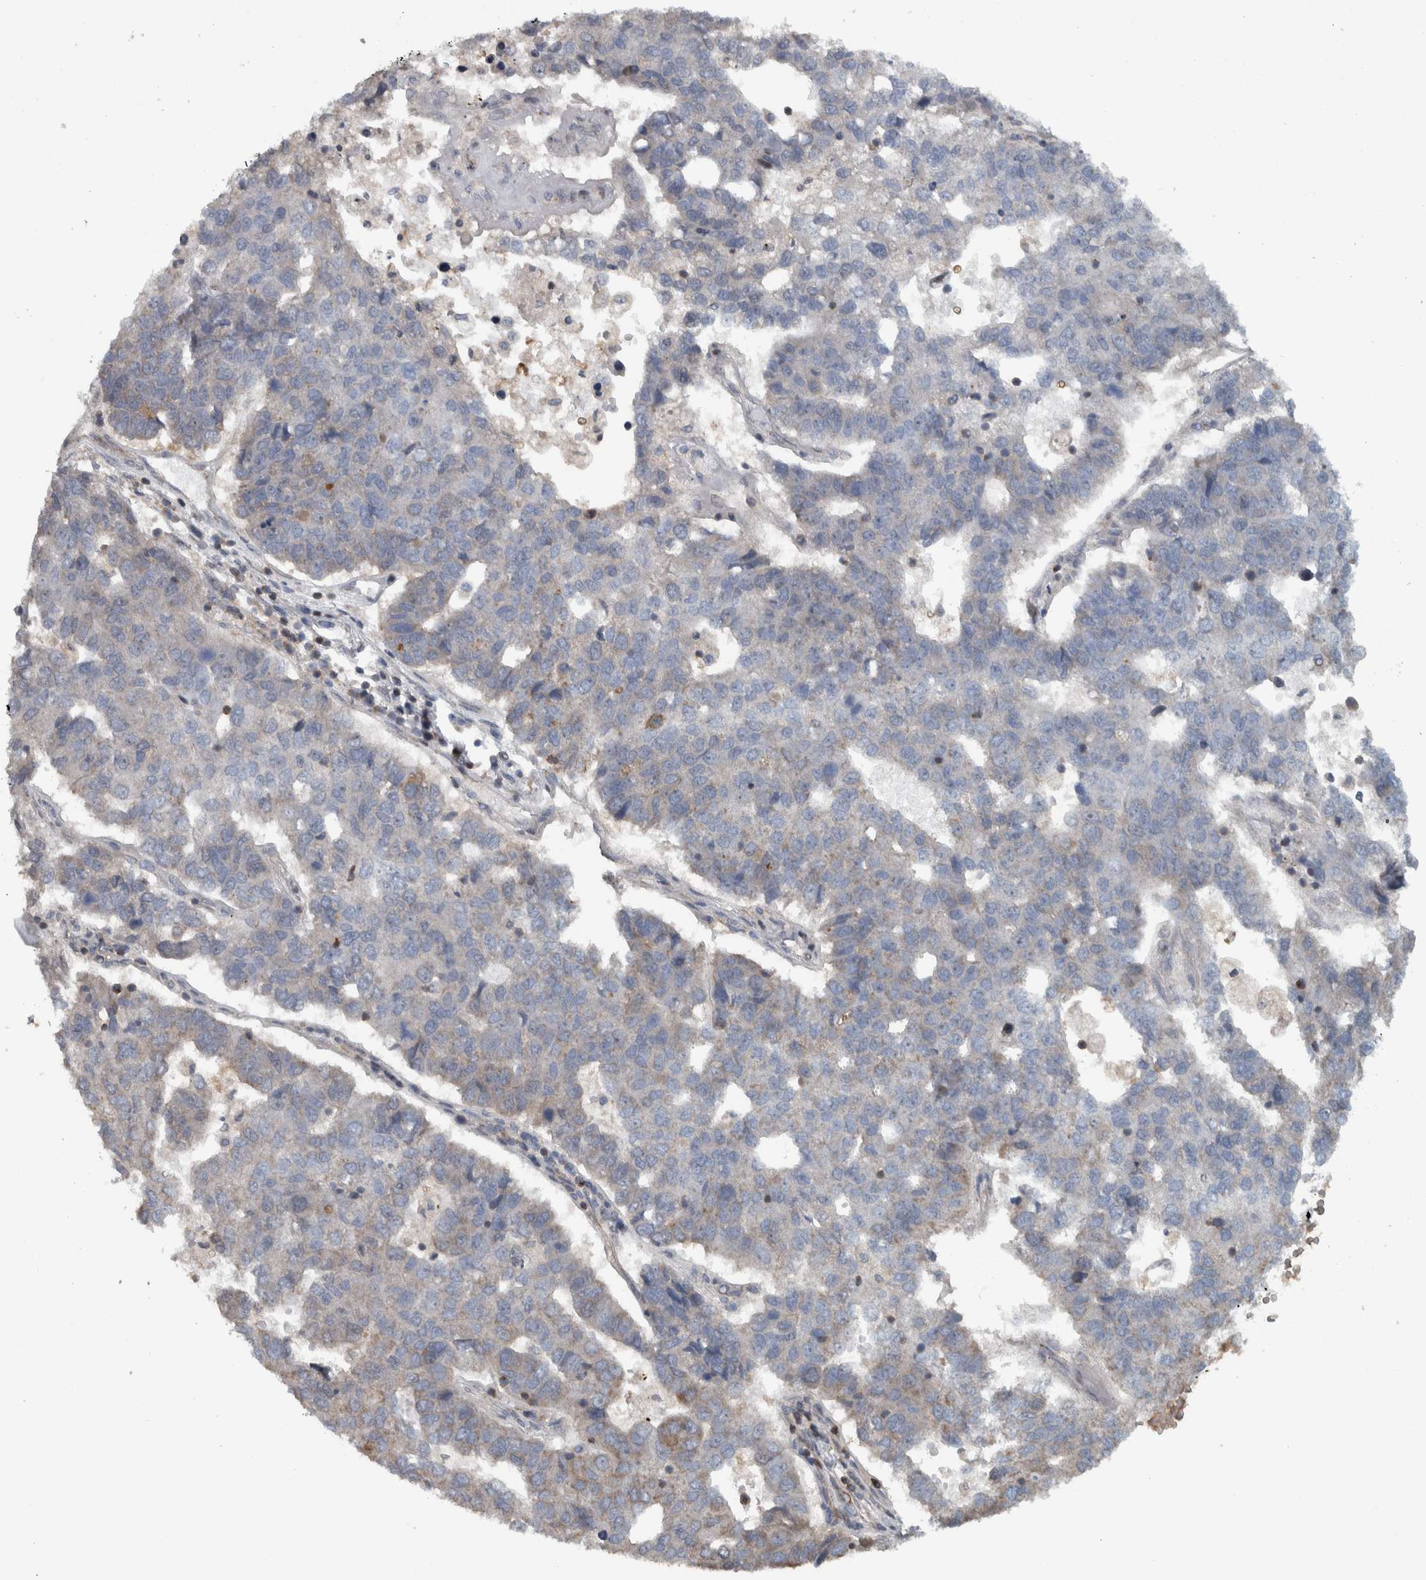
{"staining": {"intensity": "weak", "quantity": "25%-75%", "location": "cytoplasmic/membranous"}, "tissue": "pancreatic cancer", "cell_type": "Tumor cells", "image_type": "cancer", "snomed": [{"axis": "morphology", "description": "Adenocarcinoma, NOS"}, {"axis": "topography", "description": "Pancreas"}], "caption": "A low amount of weak cytoplasmic/membranous positivity is present in about 25%-75% of tumor cells in pancreatic adenocarcinoma tissue.", "gene": "BAIAP2L1", "patient": {"sex": "female", "age": 61}}